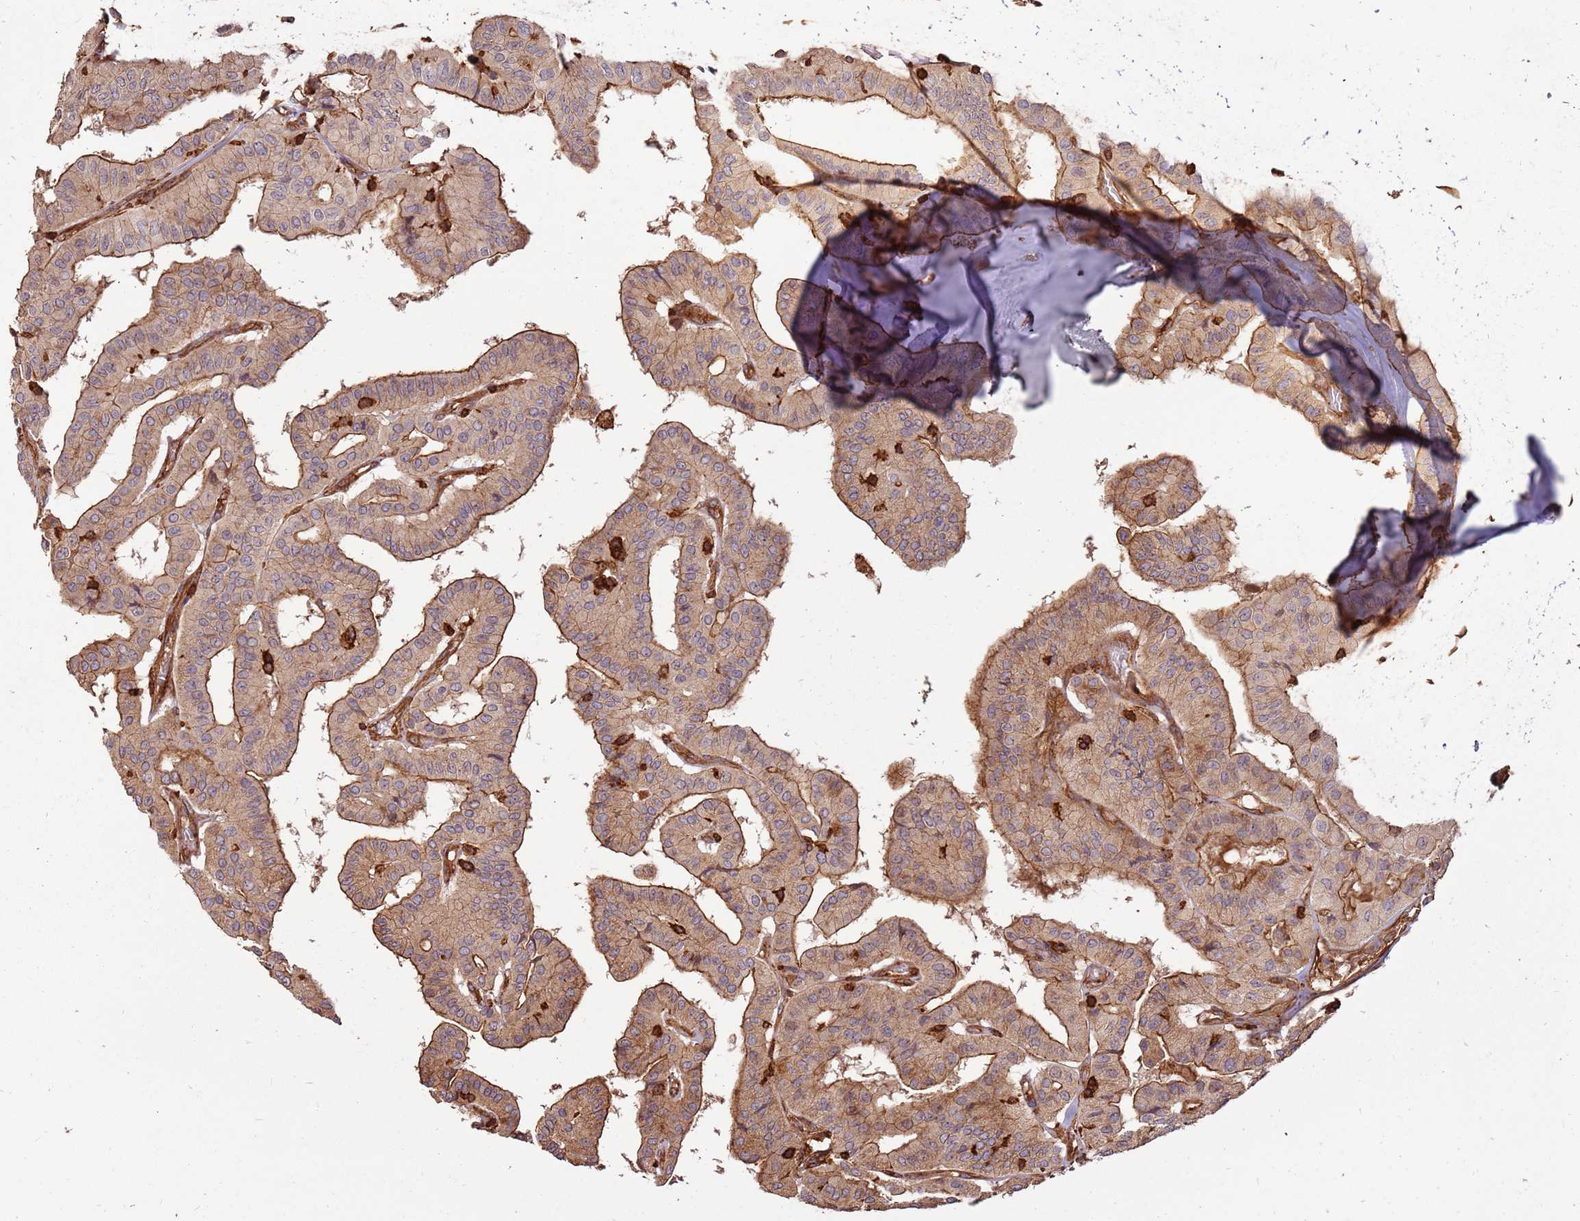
{"staining": {"intensity": "moderate", "quantity": "25%-75%", "location": "cytoplasmic/membranous"}, "tissue": "thyroid cancer", "cell_type": "Tumor cells", "image_type": "cancer", "snomed": [{"axis": "morphology", "description": "Papillary adenocarcinoma, NOS"}, {"axis": "topography", "description": "Thyroid gland"}], "caption": "Immunohistochemical staining of human thyroid papillary adenocarcinoma demonstrates moderate cytoplasmic/membranous protein expression in approximately 25%-75% of tumor cells. Ihc stains the protein in brown and the nuclei are stained blue.", "gene": "ACVR2A", "patient": {"sex": "female", "age": 59}}